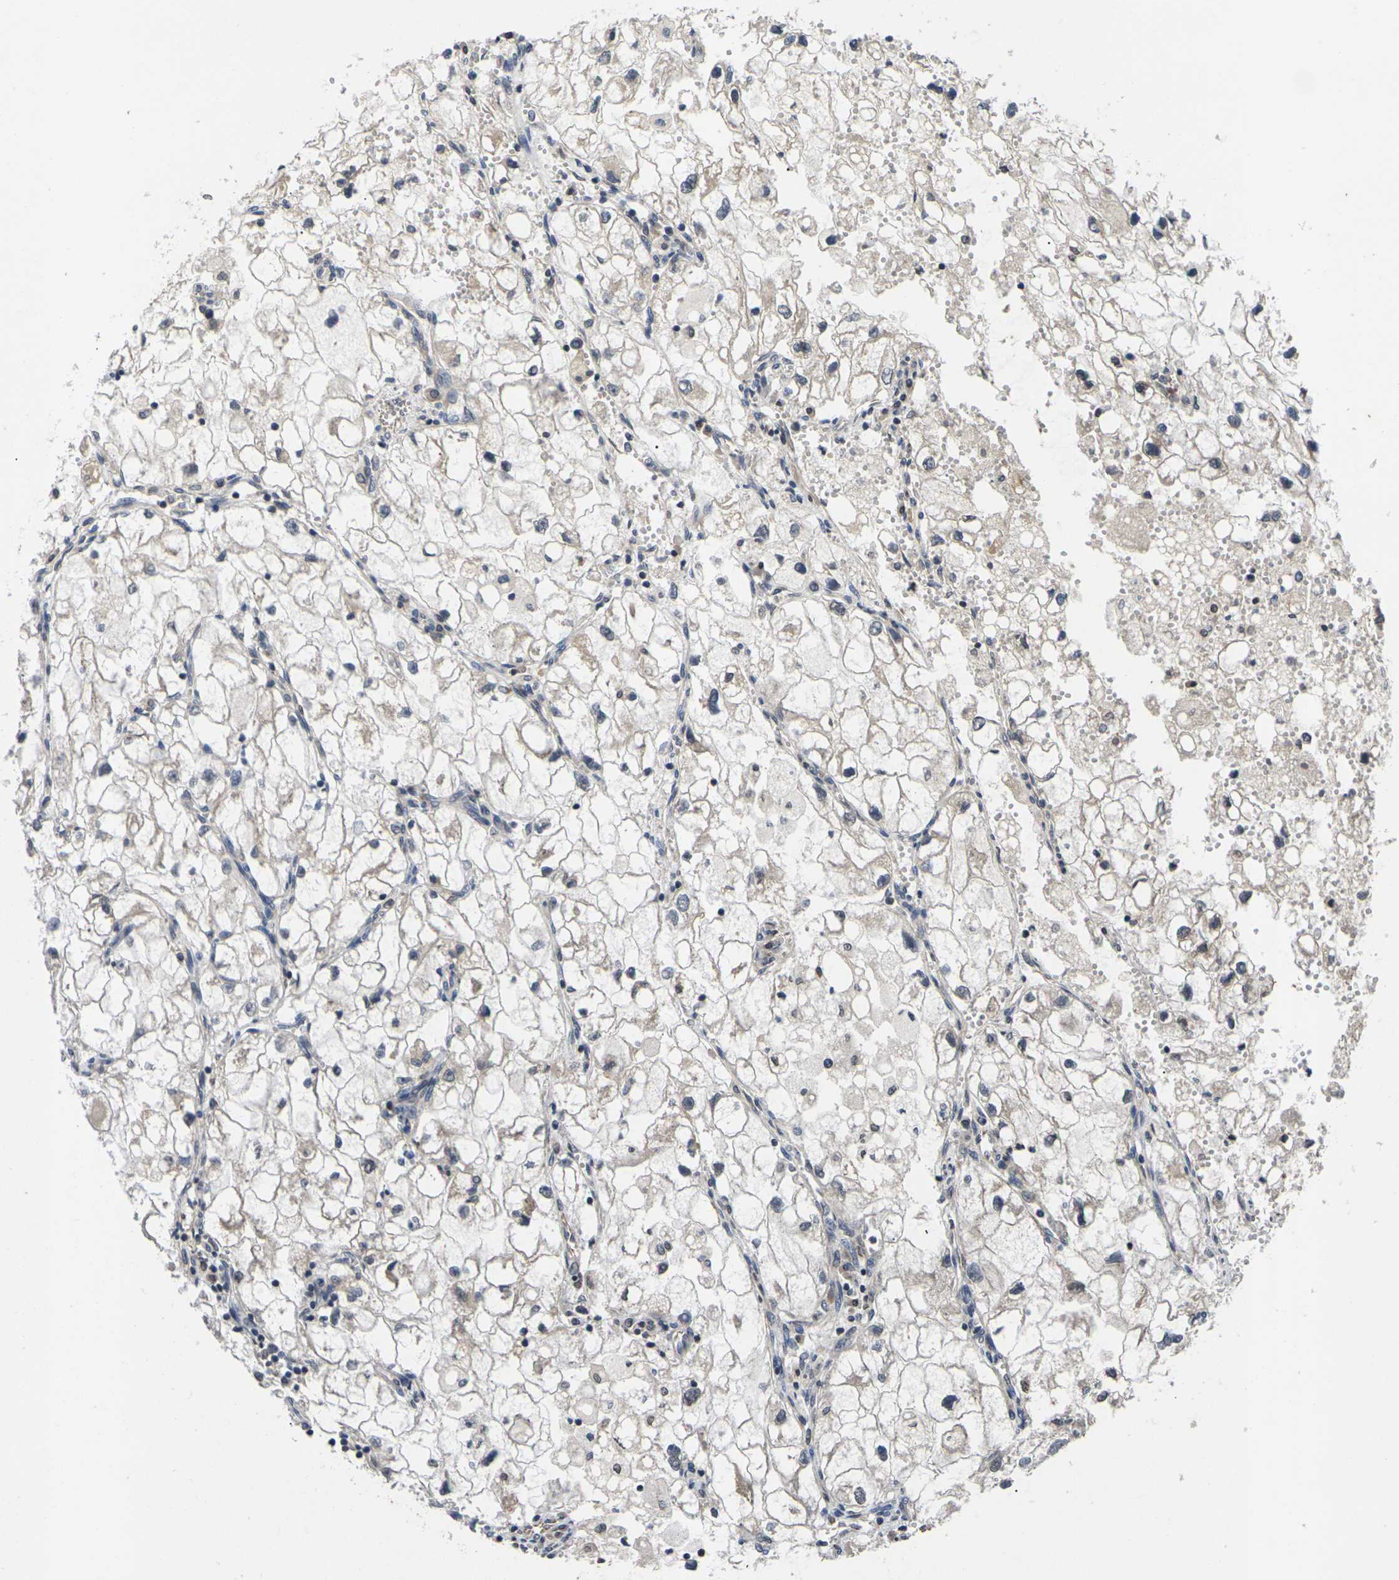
{"staining": {"intensity": "weak", "quantity": ">75%", "location": "cytoplasmic/membranous"}, "tissue": "renal cancer", "cell_type": "Tumor cells", "image_type": "cancer", "snomed": [{"axis": "morphology", "description": "Adenocarcinoma, NOS"}, {"axis": "topography", "description": "Kidney"}], "caption": "There is low levels of weak cytoplasmic/membranous positivity in tumor cells of renal cancer (adenocarcinoma), as demonstrated by immunohistochemical staining (brown color).", "gene": "DKK2", "patient": {"sex": "female", "age": 70}}